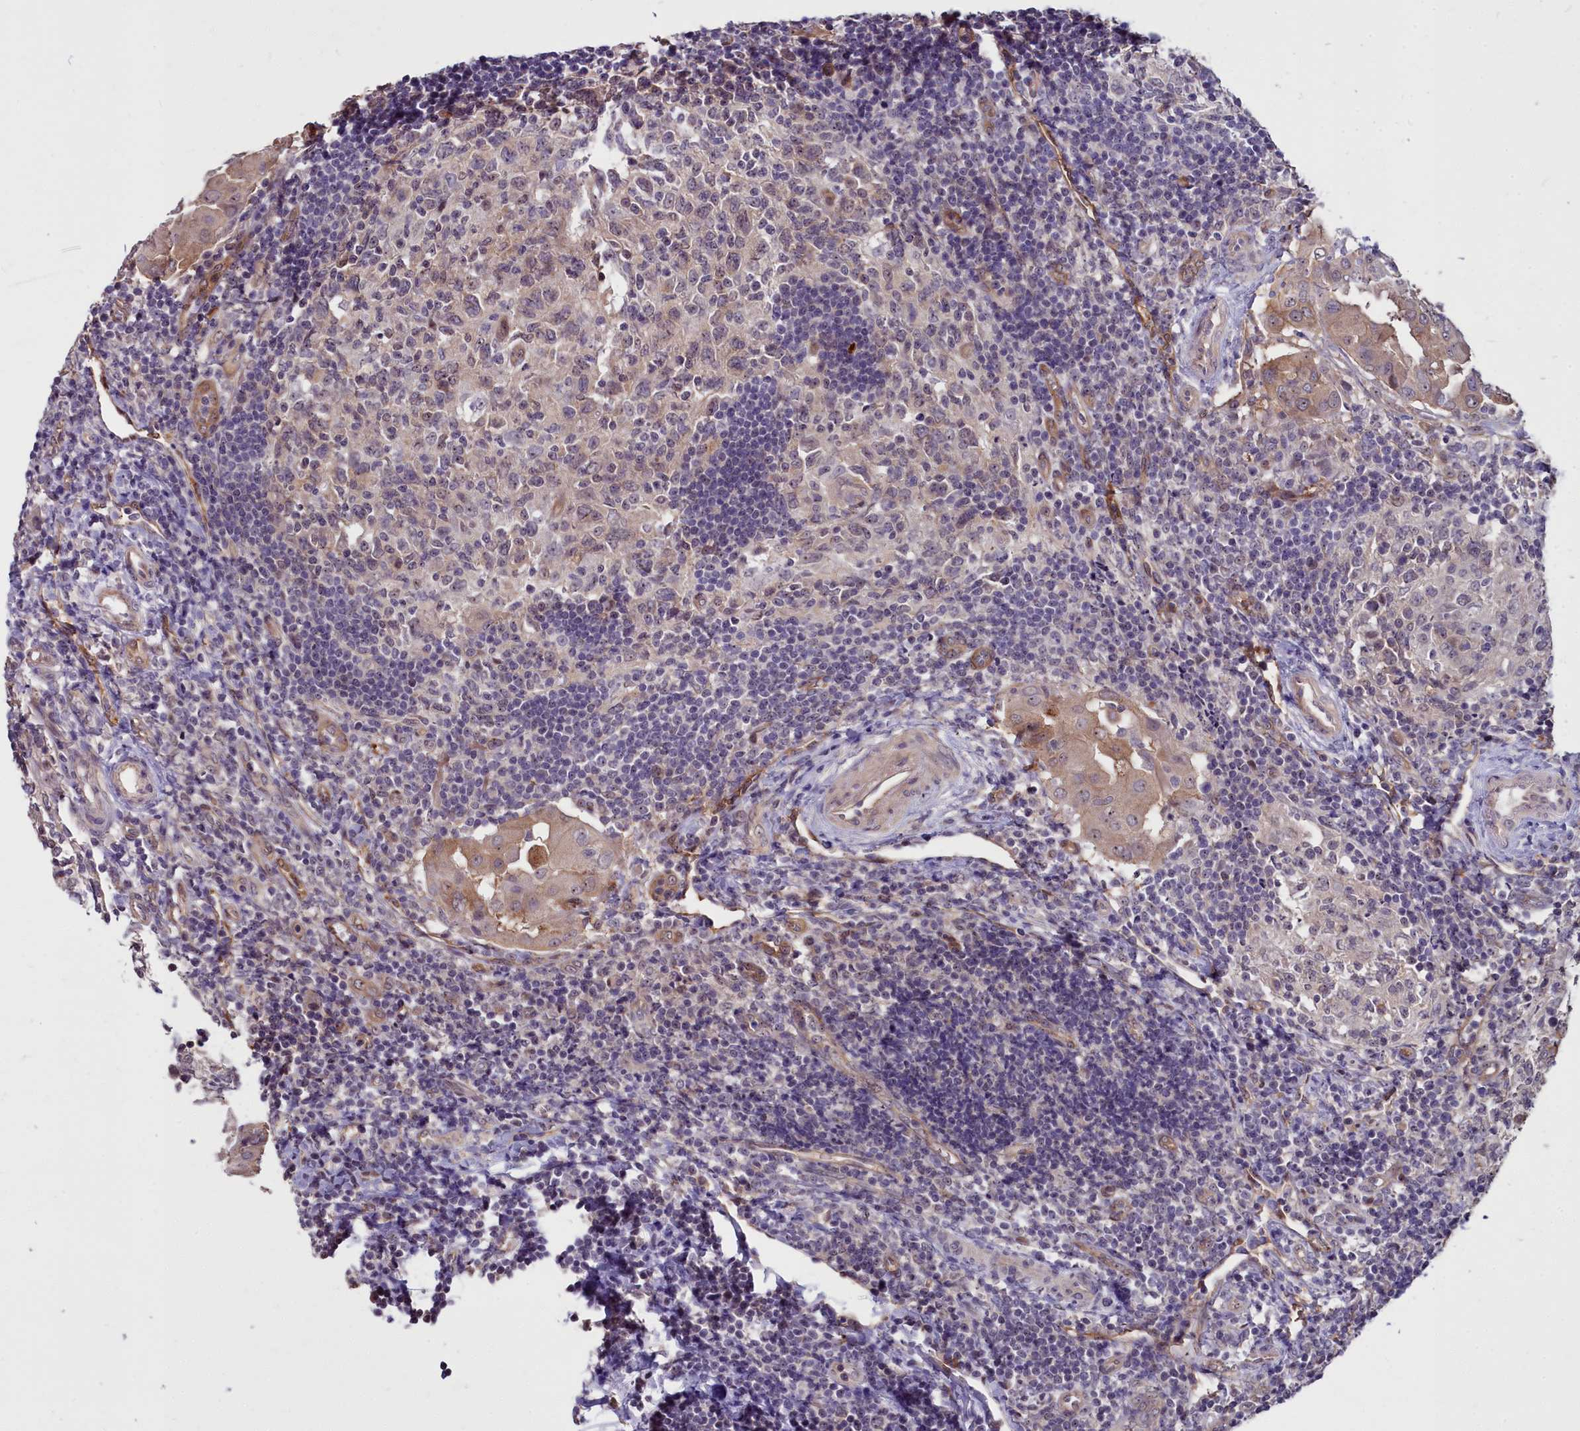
{"staining": {"intensity": "moderate", "quantity": "25%-75%", "location": "cytoplasmic/membranous"}, "tissue": "thyroid cancer", "cell_type": "Tumor cells", "image_type": "cancer", "snomed": [{"axis": "morphology", "description": "Papillary adenocarcinoma, NOS"}, {"axis": "topography", "description": "Thyroid gland"}], "caption": "Immunohistochemistry (IHC) photomicrograph of papillary adenocarcinoma (thyroid) stained for a protein (brown), which demonstrates medium levels of moderate cytoplasmic/membranous positivity in about 25%-75% of tumor cells.", "gene": "BCAR1", "patient": {"sex": "male", "age": 33}}